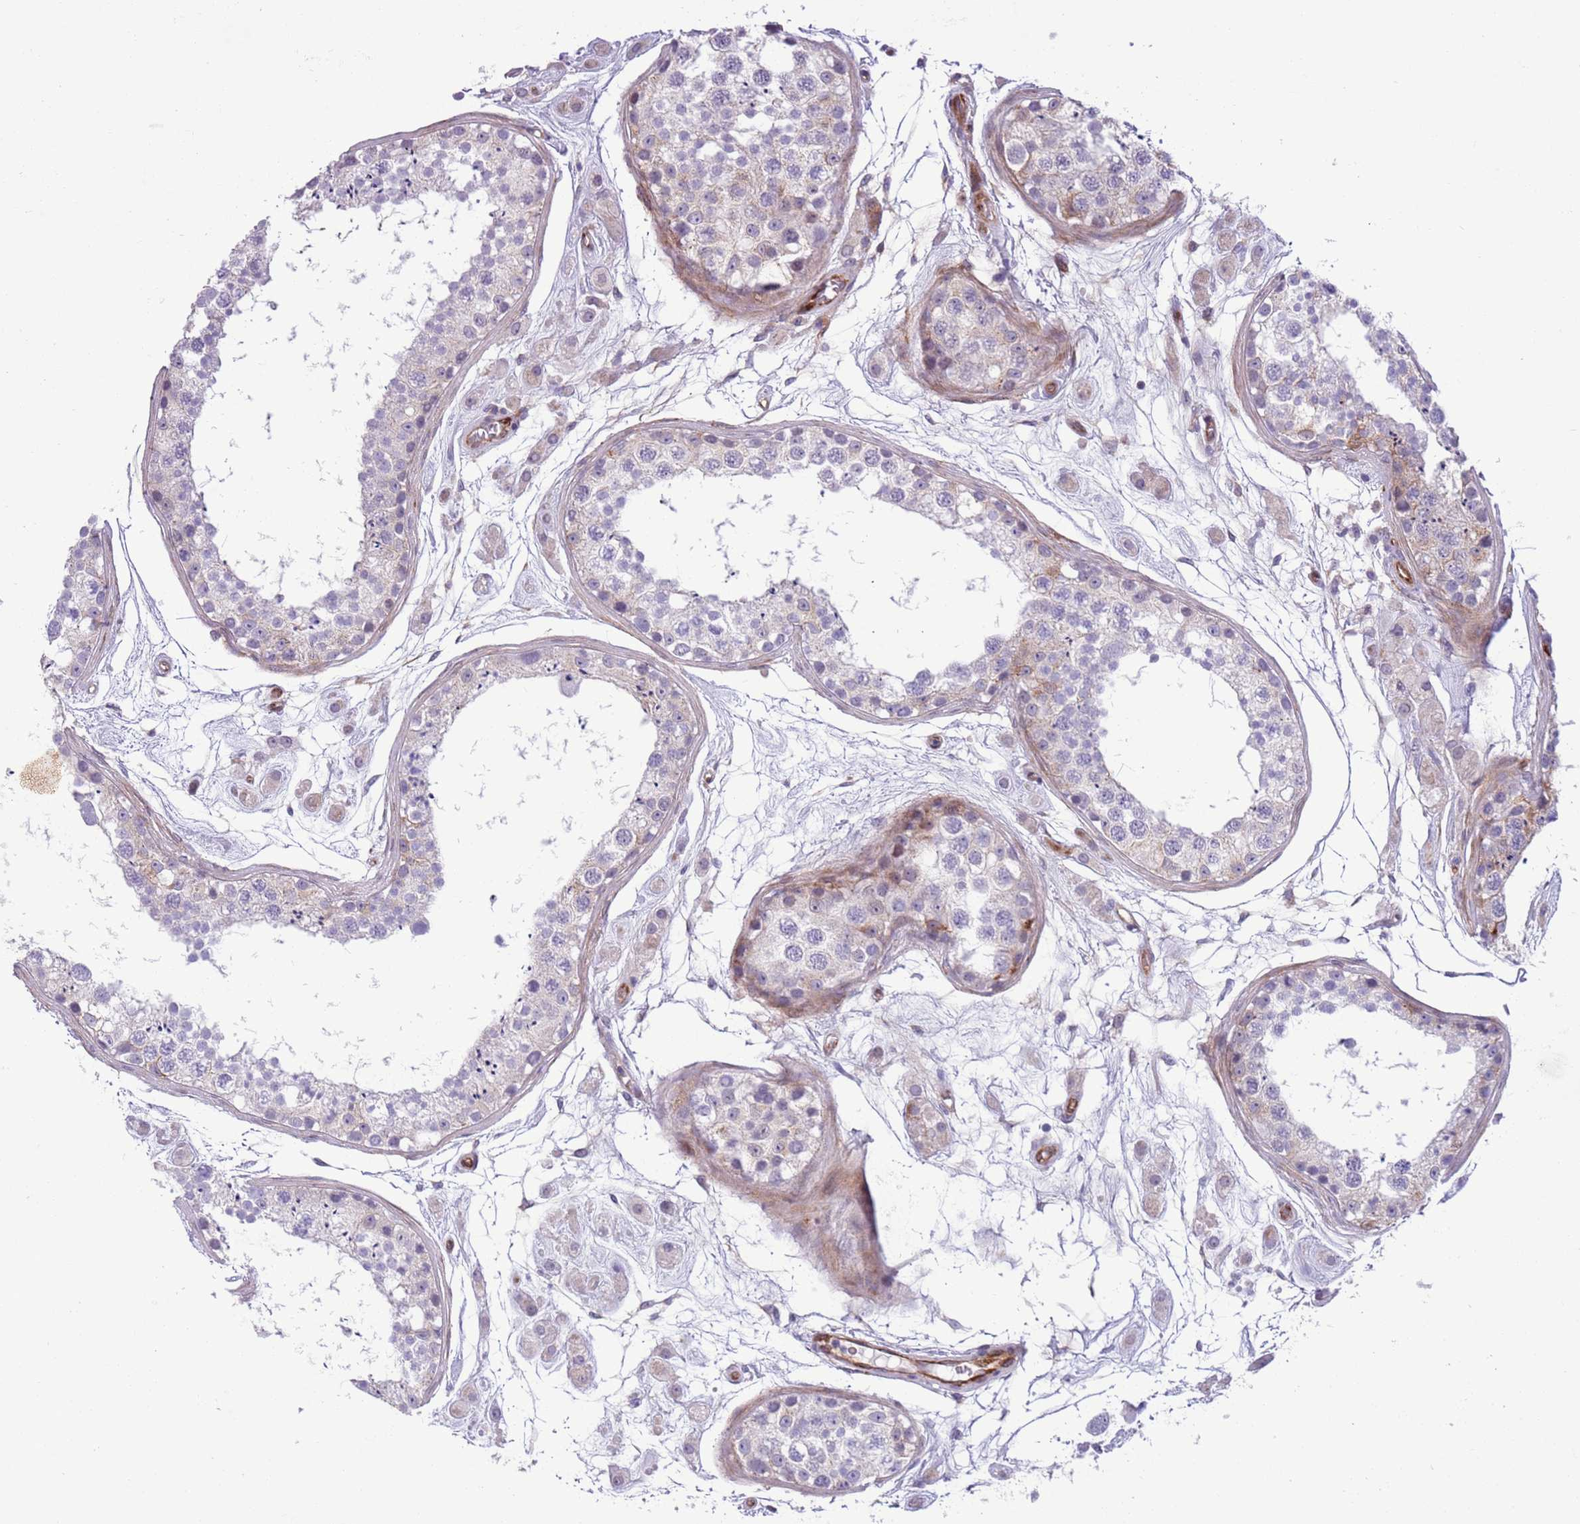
{"staining": {"intensity": "weak", "quantity": "<25%", "location": "cytoplasmic/membranous"}, "tissue": "testis", "cell_type": "Cells in seminiferous ducts", "image_type": "normal", "snomed": [{"axis": "morphology", "description": "Normal tissue, NOS"}, {"axis": "topography", "description": "Testis"}], "caption": "A high-resolution image shows IHC staining of benign testis, which demonstrates no significant positivity in cells in seminiferous ducts. (Stains: DAB (3,3'-diaminobenzidine) immunohistochemistry with hematoxylin counter stain, Microscopy: brightfield microscopy at high magnification).", "gene": "MRPL32", "patient": {"sex": "male", "age": 25}}